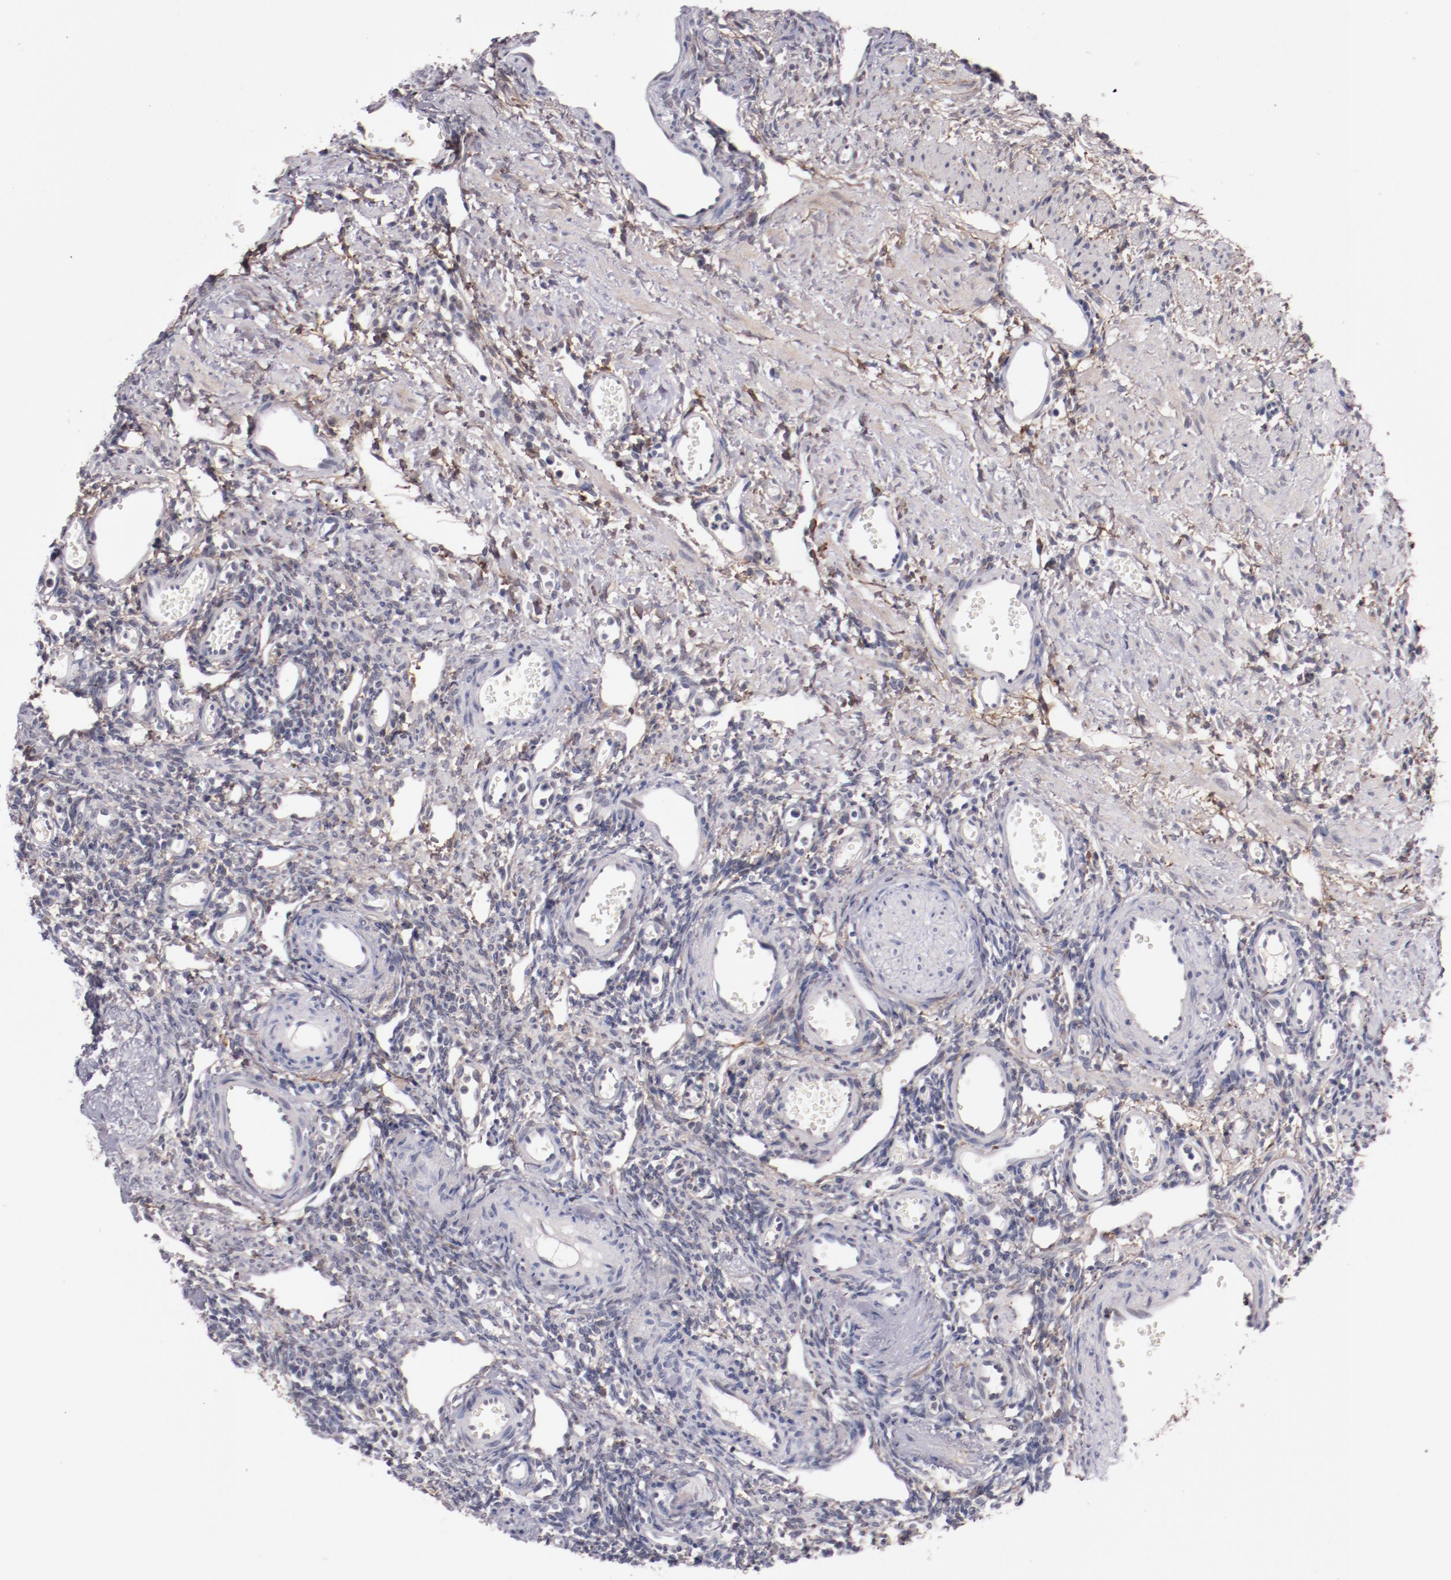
{"staining": {"intensity": "negative", "quantity": "none", "location": "none"}, "tissue": "ovary", "cell_type": "Ovarian stroma cells", "image_type": "normal", "snomed": [{"axis": "morphology", "description": "Normal tissue, NOS"}, {"axis": "topography", "description": "Ovary"}], "caption": "A micrograph of human ovary is negative for staining in ovarian stroma cells.", "gene": "SYP", "patient": {"sex": "female", "age": 33}}